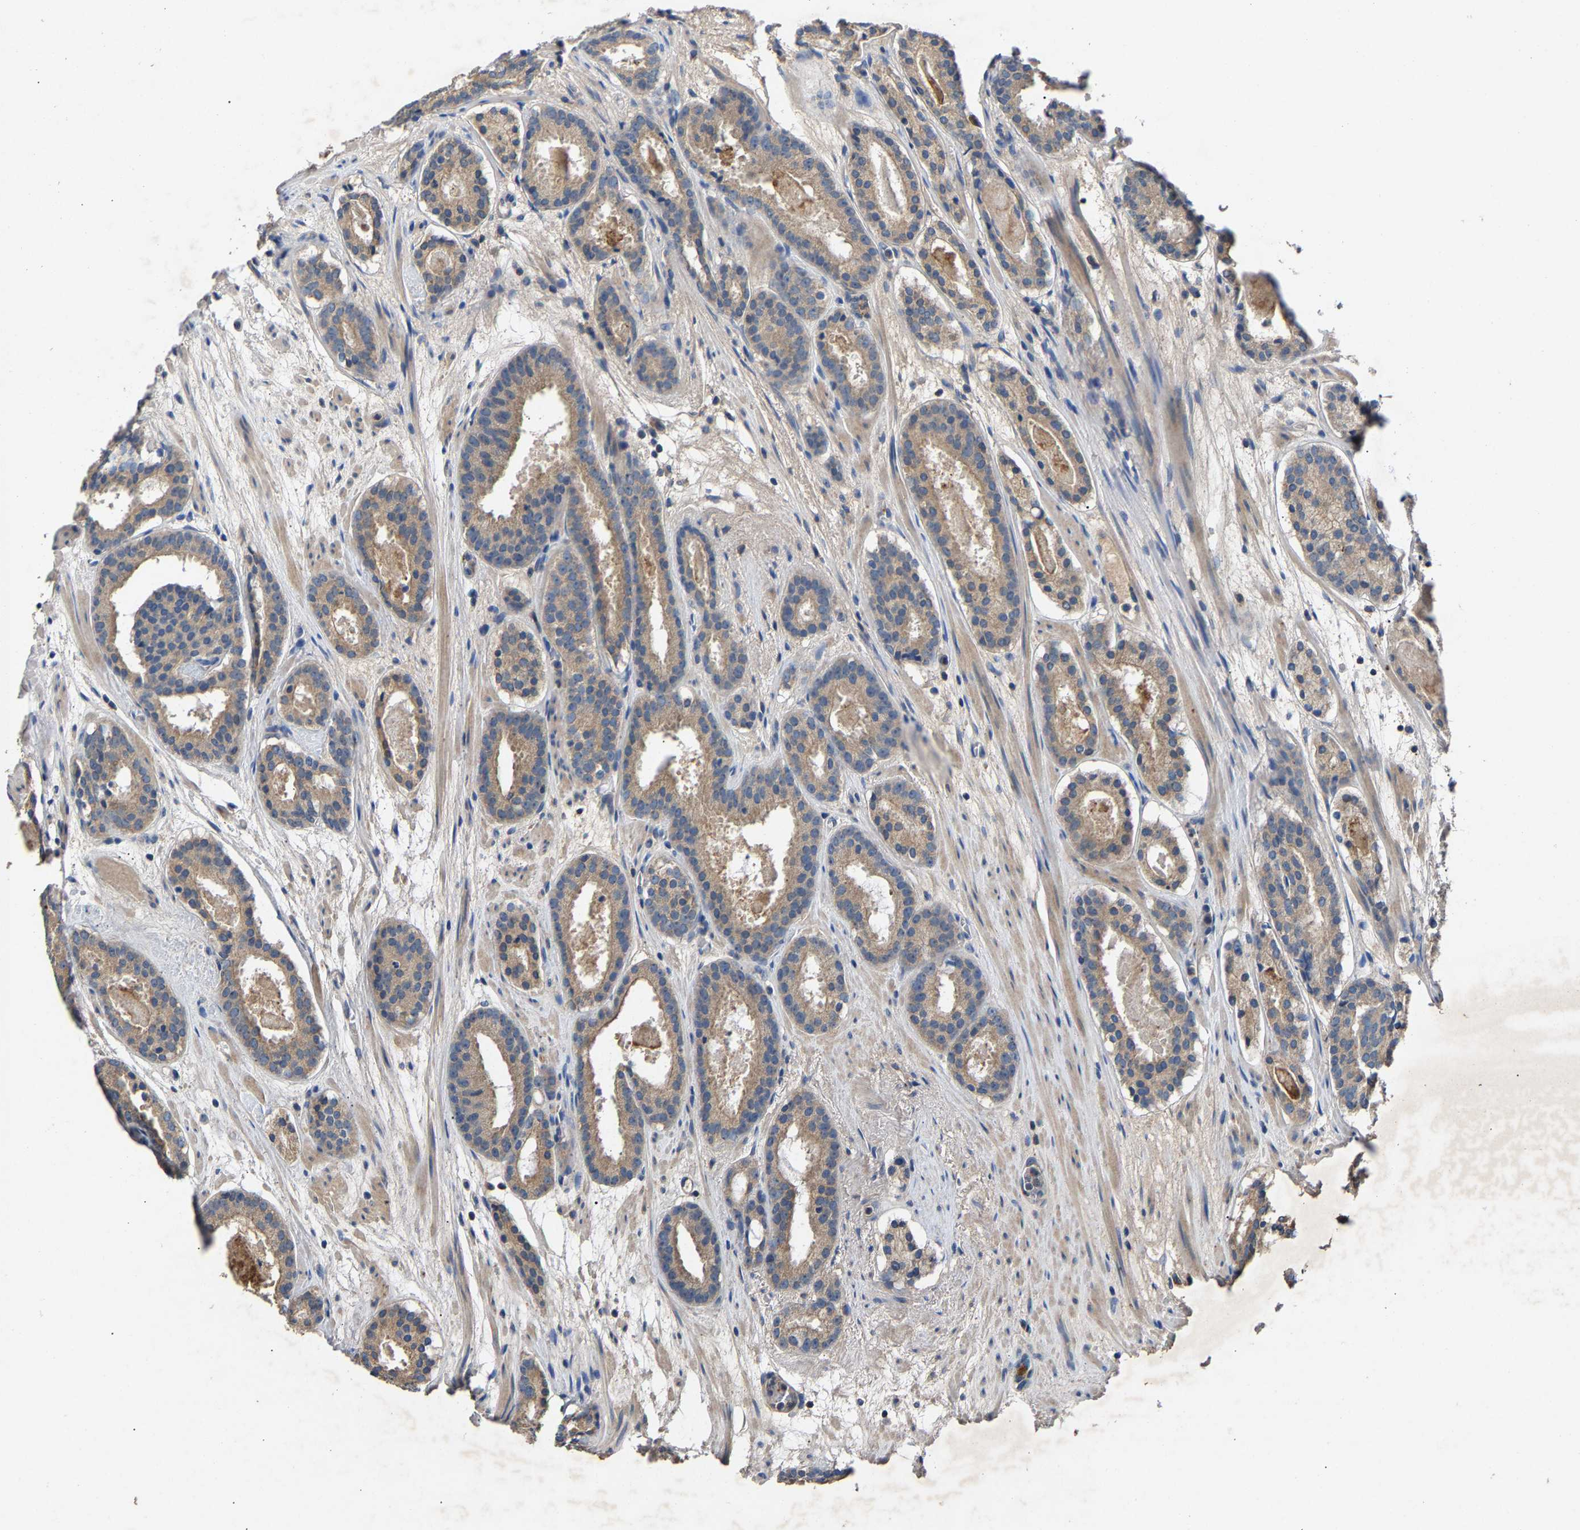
{"staining": {"intensity": "weak", "quantity": ">75%", "location": "cytoplasmic/membranous"}, "tissue": "prostate cancer", "cell_type": "Tumor cells", "image_type": "cancer", "snomed": [{"axis": "morphology", "description": "Adenocarcinoma, Low grade"}, {"axis": "topography", "description": "Prostate"}], "caption": "DAB immunohistochemical staining of prostate cancer shows weak cytoplasmic/membranous protein staining in about >75% of tumor cells. (brown staining indicates protein expression, while blue staining denotes nuclei).", "gene": "CCDC171", "patient": {"sex": "male", "age": 69}}